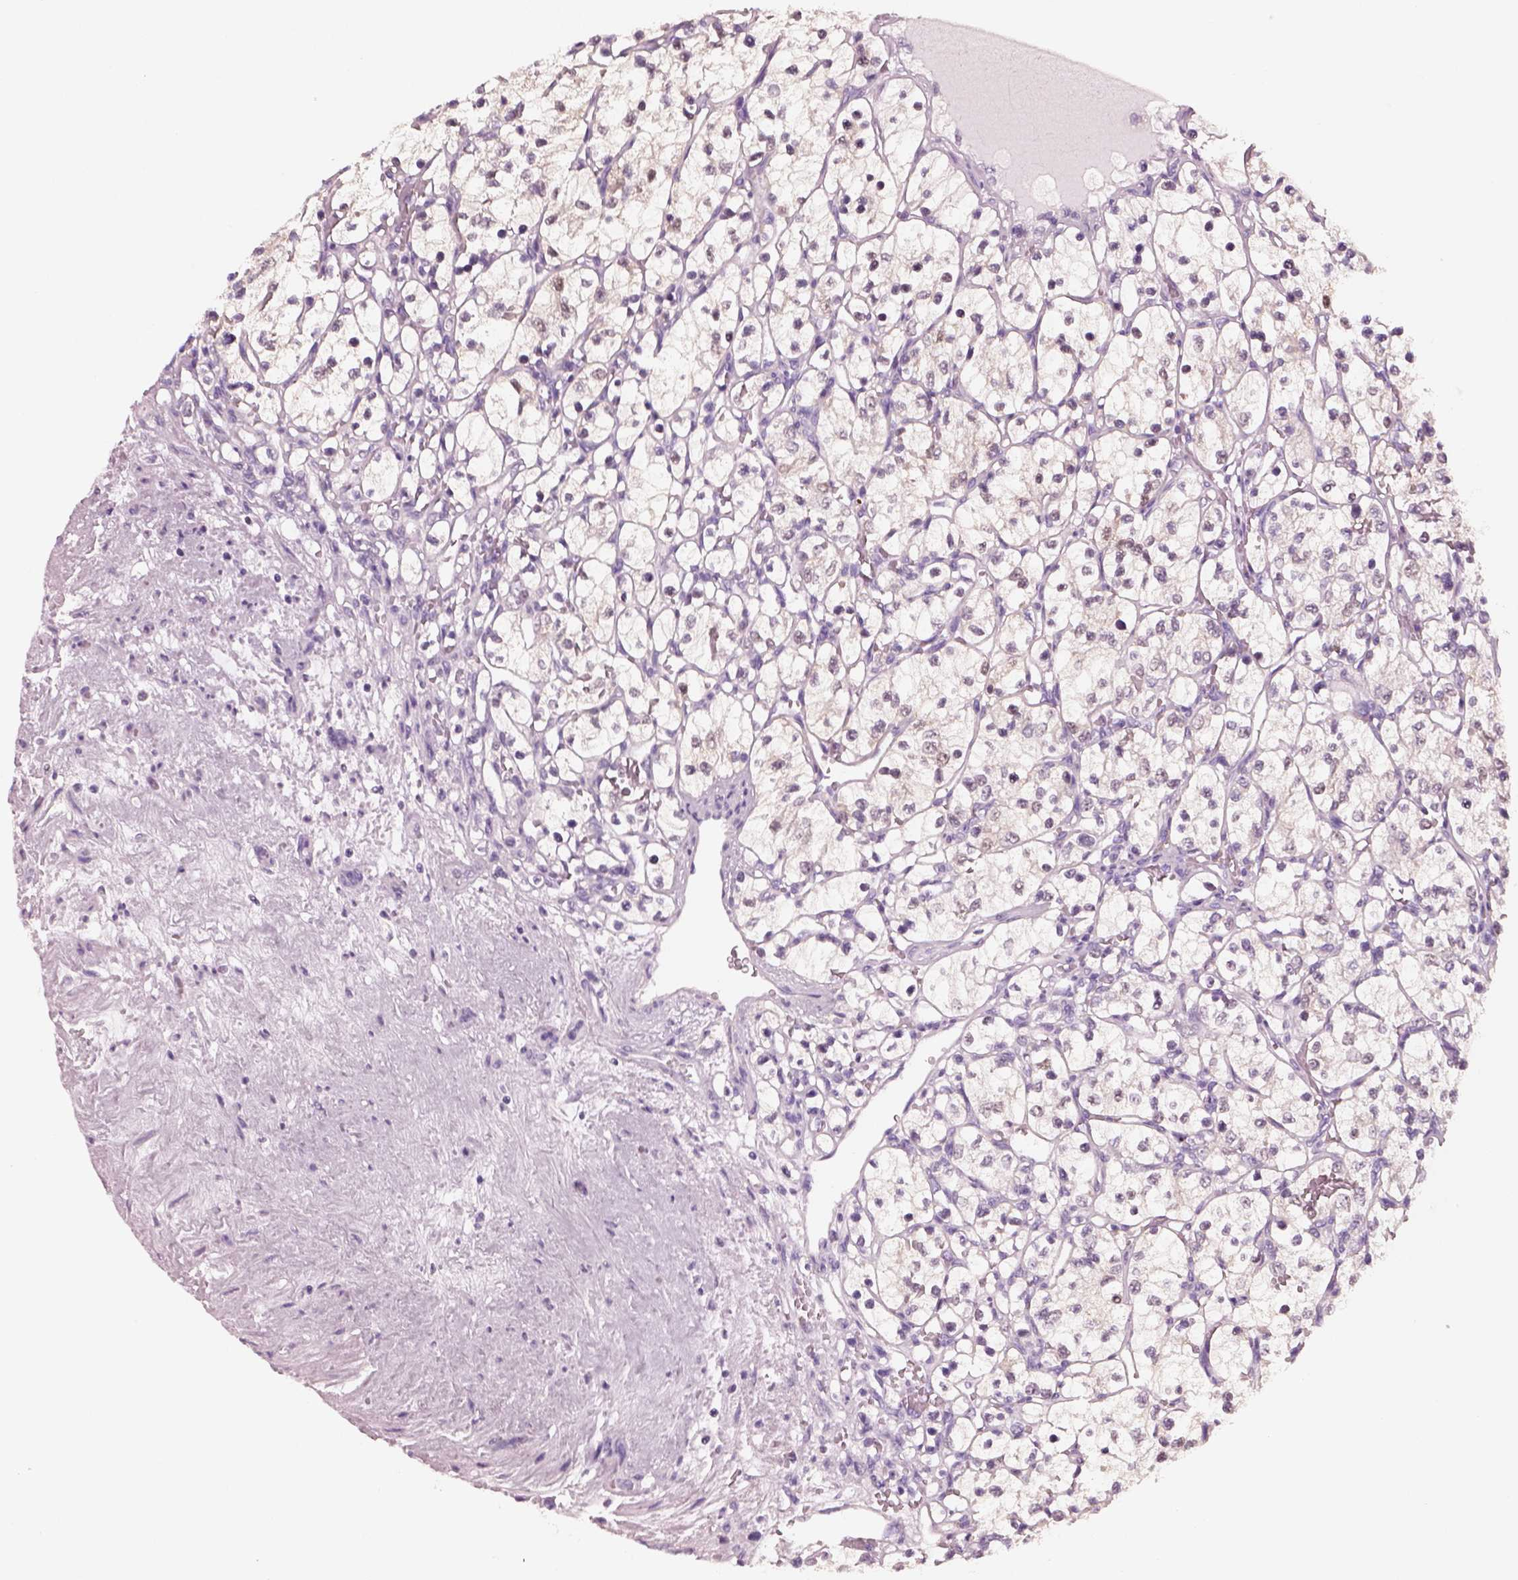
{"staining": {"intensity": "negative", "quantity": "none", "location": "none"}, "tissue": "renal cancer", "cell_type": "Tumor cells", "image_type": "cancer", "snomed": [{"axis": "morphology", "description": "Adenocarcinoma, NOS"}, {"axis": "topography", "description": "Kidney"}], "caption": "There is no significant expression in tumor cells of renal adenocarcinoma. (DAB (3,3'-diaminobenzidine) immunohistochemistry visualized using brightfield microscopy, high magnification).", "gene": "ELSPBP1", "patient": {"sex": "female", "age": 69}}